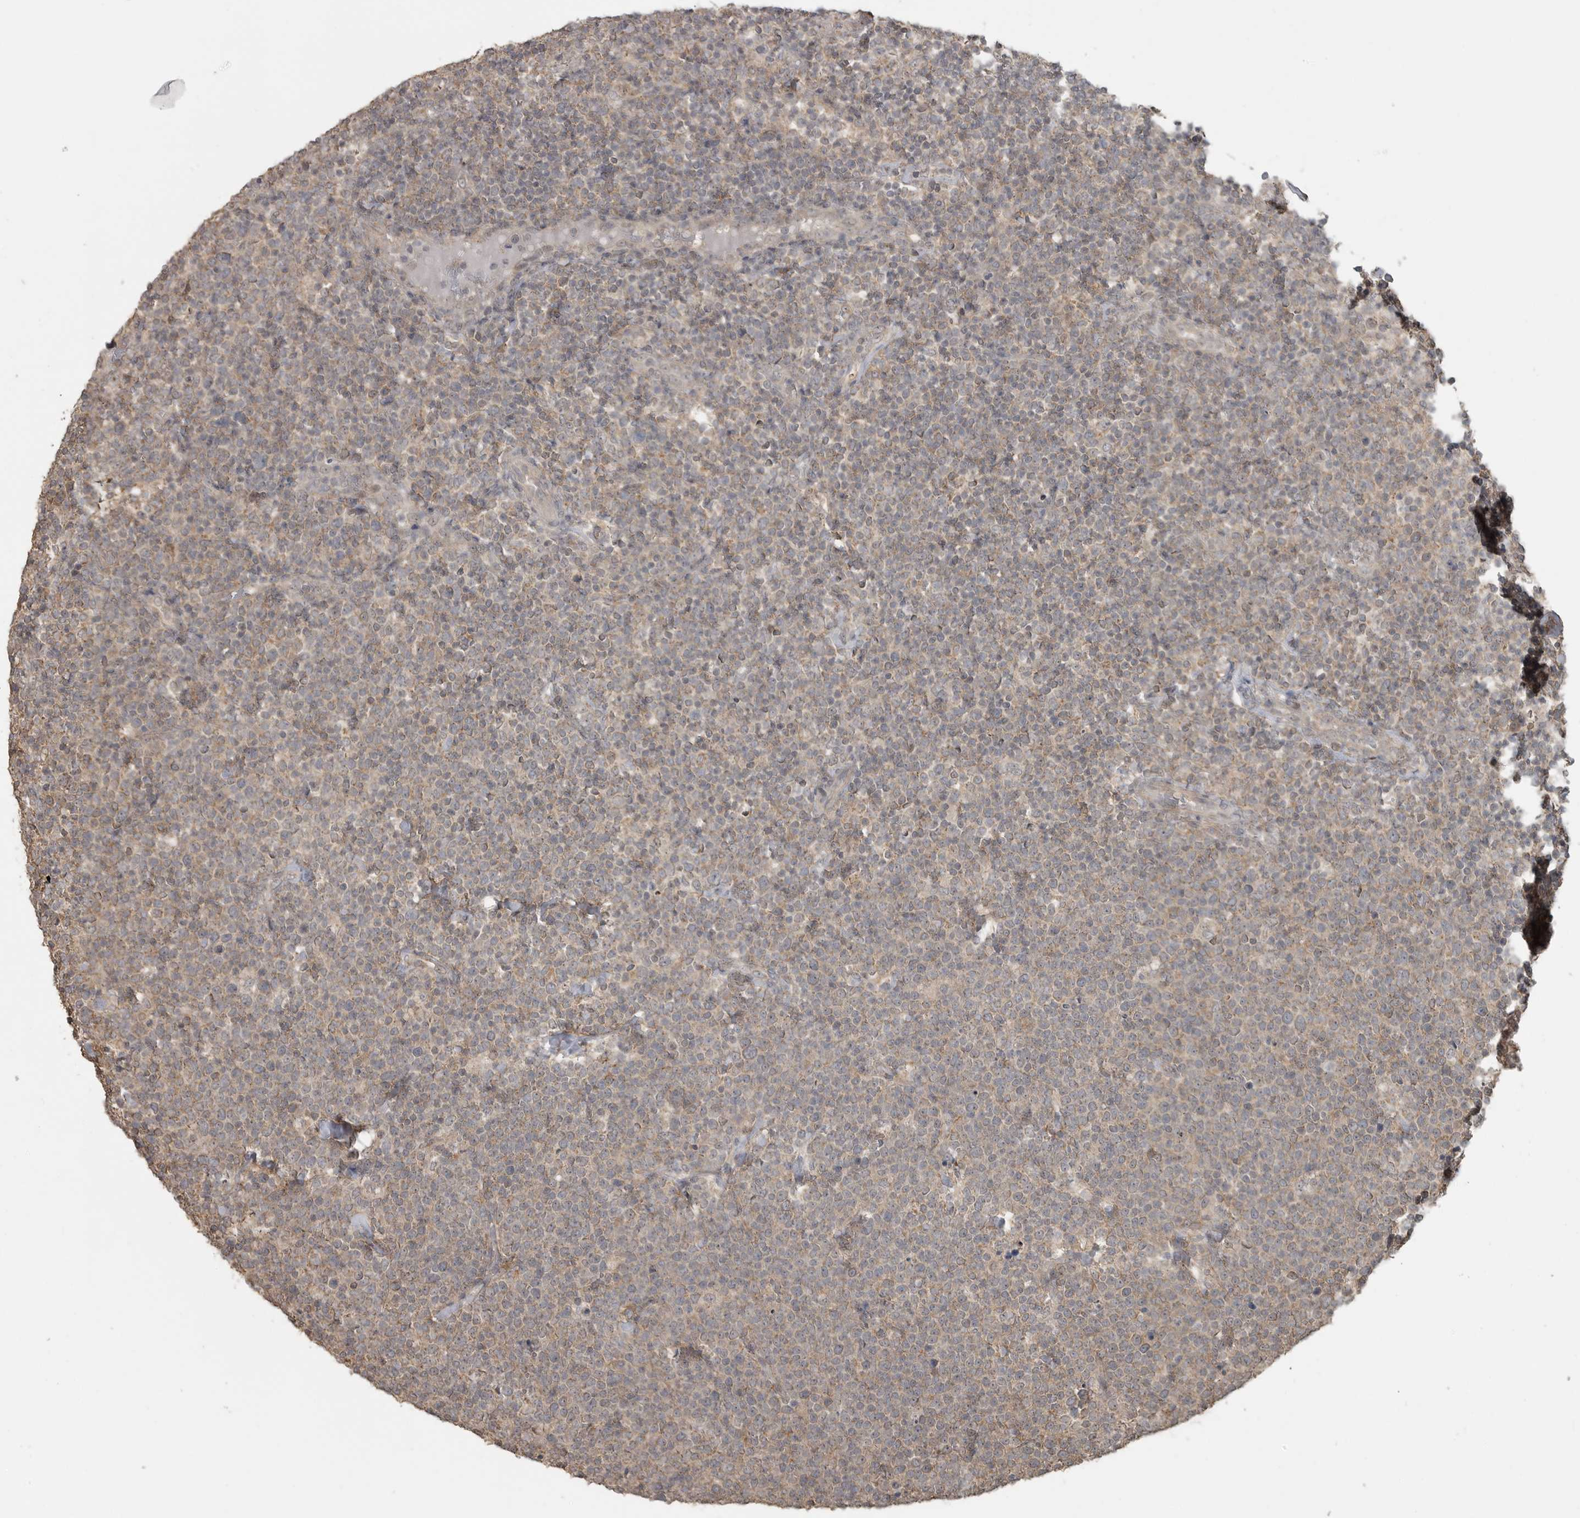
{"staining": {"intensity": "weak", "quantity": "<25%", "location": "cytoplasmic/membranous"}, "tissue": "lymphoma", "cell_type": "Tumor cells", "image_type": "cancer", "snomed": [{"axis": "morphology", "description": "Malignant lymphoma, non-Hodgkin's type, High grade"}, {"axis": "topography", "description": "Lymph node"}], "caption": "Lymphoma was stained to show a protein in brown. There is no significant expression in tumor cells.", "gene": "LLGL1", "patient": {"sex": "male", "age": 61}}